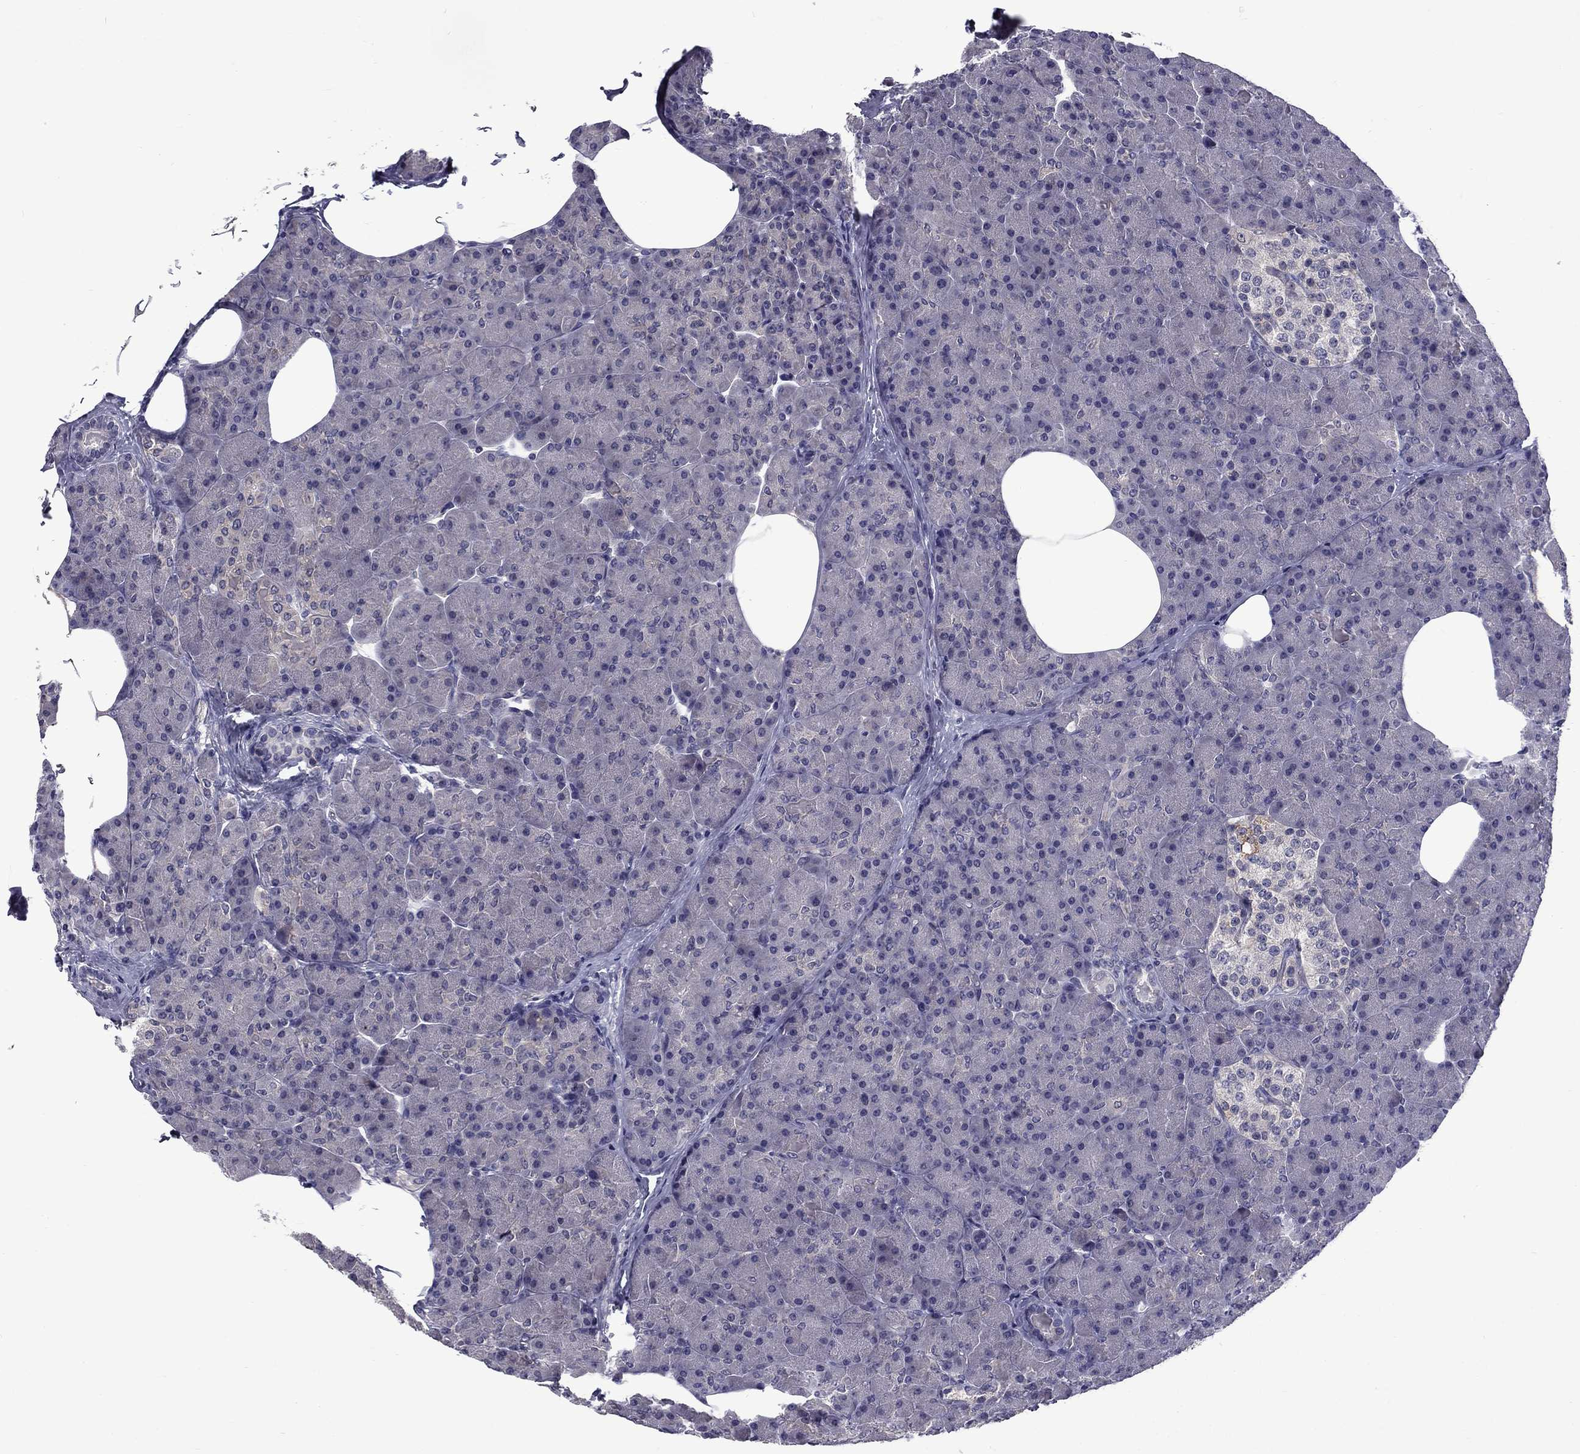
{"staining": {"intensity": "negative", "quantity": "none", "location": "none"}, "tissue": "pancreas", "cell_type": "Exocrine glandular cells", "image_type": "normal", "snomed": [{"axis": "morphology", "description": "Normal tissue, NOS"}, {"axis": "topography", "description": "Pancreas"}], "caption": "Exocrine glandular cells are negative for protein expression in benign human pancreas. The staining is performed using DAB (3,3'-diaminobenzidine) brown chromogen with nuclei counter-stained in using hematoxylin.", "gene": "SNTA1", "patient": {"sex": "female", "age": 45}}